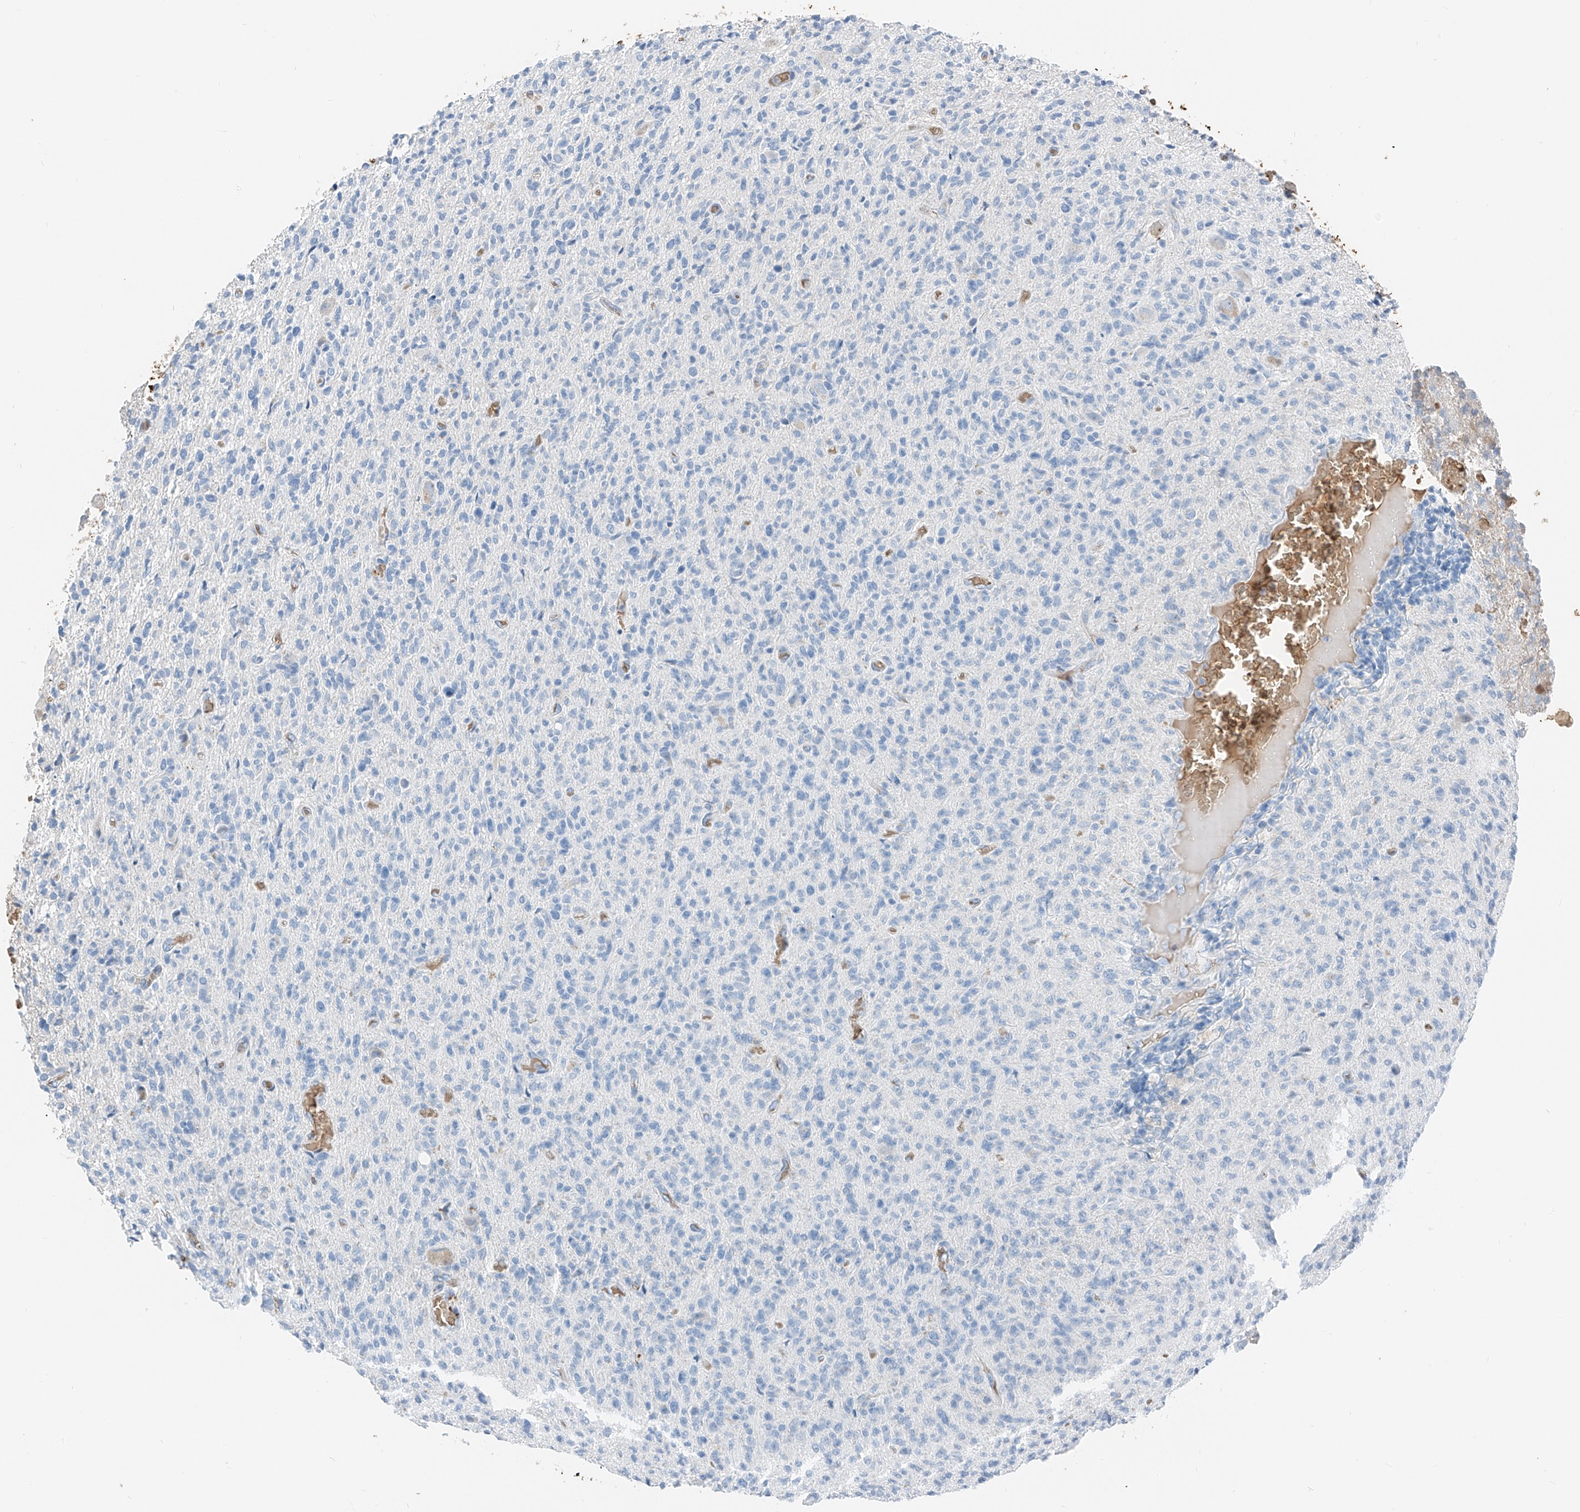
{"staining": {"intensity": "negative", "quantity": "none", "location": "none"}, "tissue": "glioma", "cell_type": "Tumor cells", "image_type": "cancer", "snomed": [{"axis": "morphology", "description": "Glioma, malignant, High grade"}, {"axis": "topography", "description": "Brain"}], "caption": "Immunohistochemical staining of malignant high-grade glioma displays no significant positivity in tumor cells.", "gene": "PRSS23", "patient": {"sex": "female", "age": 57}}